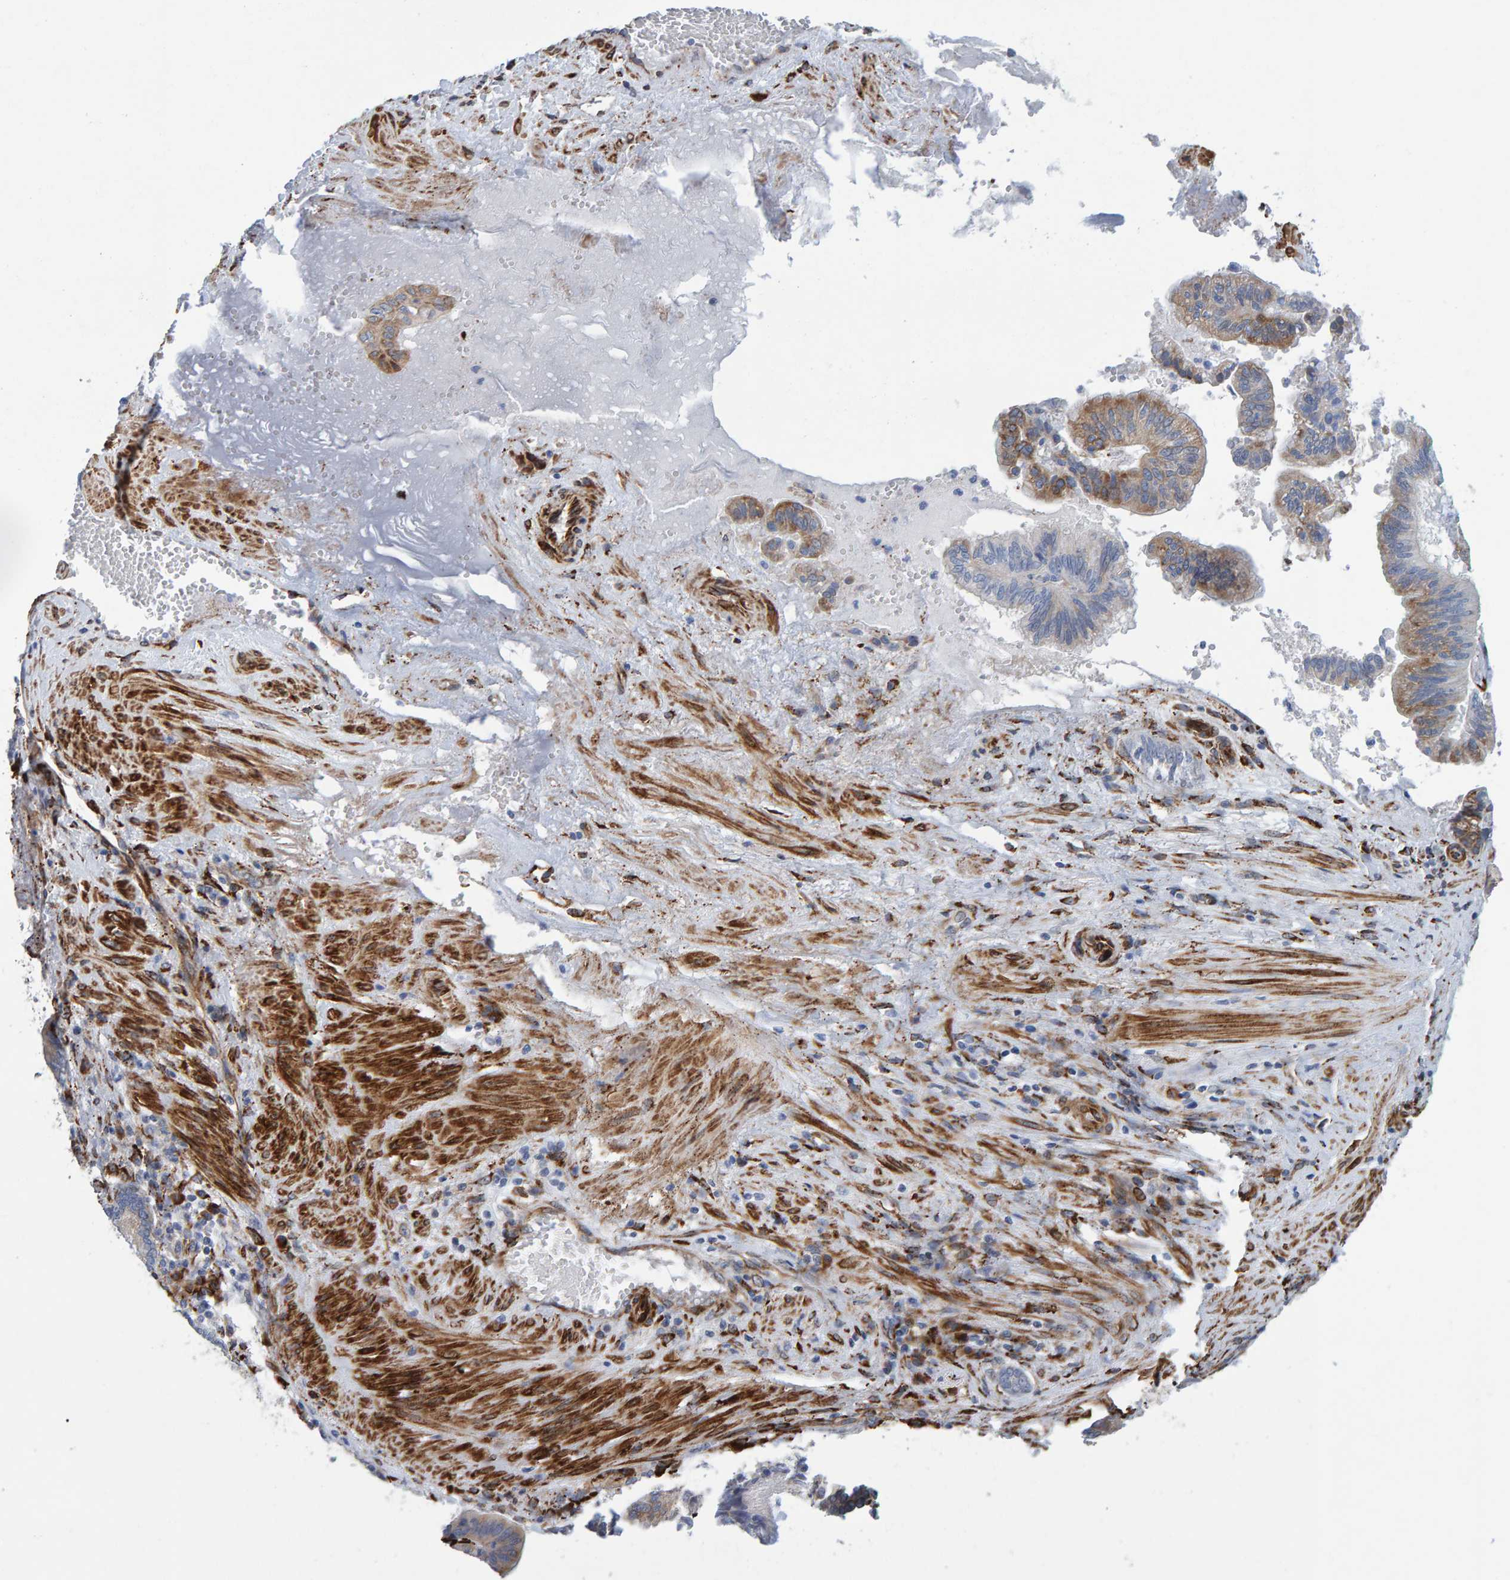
{"staining": {"intensity": "moderate", "quantity": "<25%", "location": "cytoplasmic/membranous"}, "tissue": "pancreatic cancer", "cell_type": "Tumor cells", "image_type": "cancer", "snomed": [{"axis": "morphology", "description": "Adenocarcinoma, NOS"}, {"axis": "topography", "description": "Pancreas"}], "caption": "Protein staining of pancreatic adenocarcinoma tissue shows moderate cytoplasmic/membranous positivity in approximately <25% of tumor cells. (DAB (3,3'-diaminobenzidine) = brown stain, brightfield microscopy at high magnification).", "gene": "MMP16", "patient": {"sex": "male", "age": 82}}